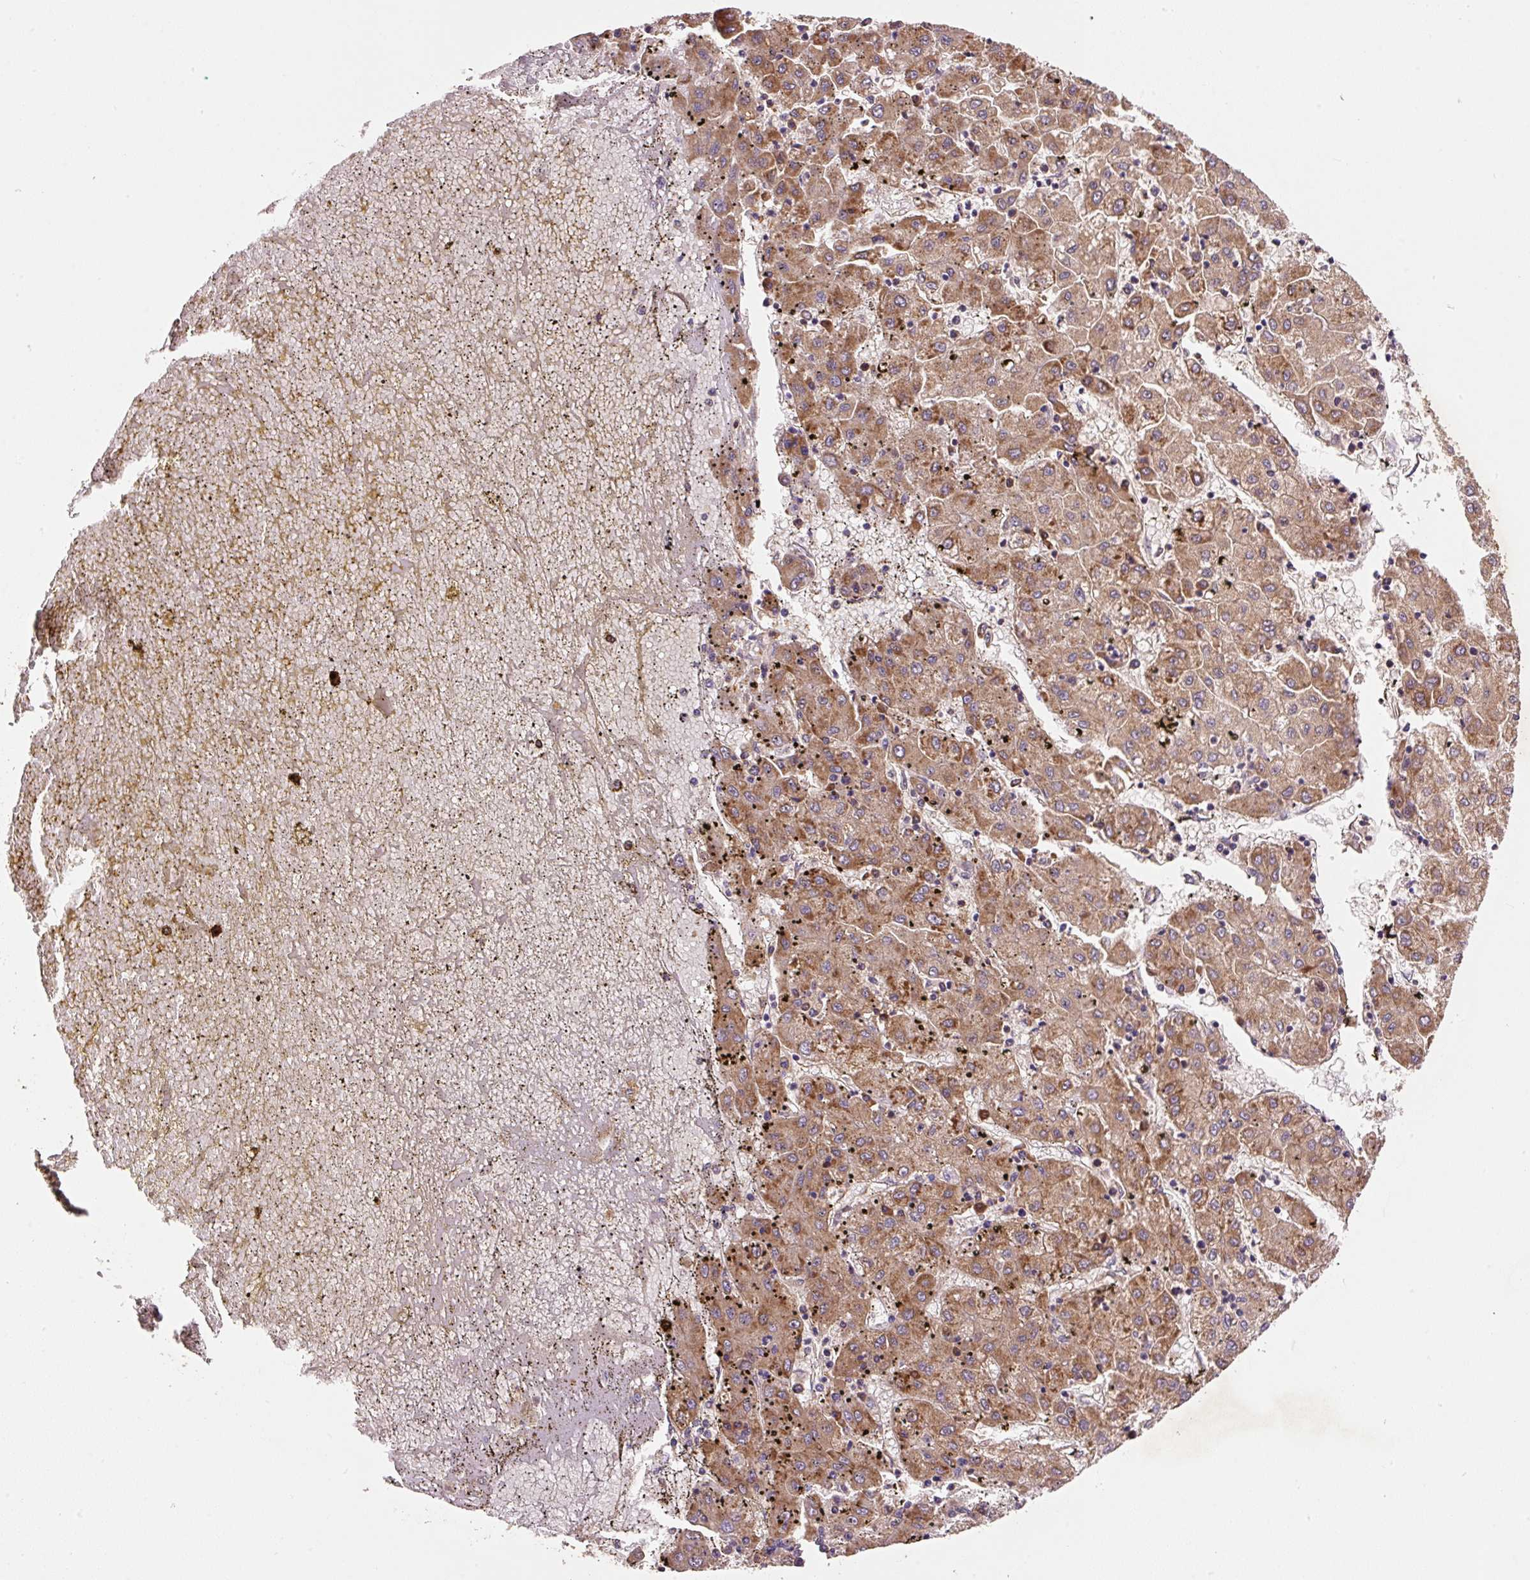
{"staining": {"intensity": "moderate", "quantity": ">75%", "location": "cytoplasmic/membranous"}, "tissue": "liver cancer", "cell_type": "Tumor cells", "image_type": "cancer", "snomed": [{"axis": "morphology", "description": "Carcinoma, Hepatocellular, NOS"}, {"axis": "topography", "description": "Liver"}], "caption": "A medium amount of moderate cytoplasmic/membranous staining is appreciated in approximately >75% of tumor cells in liver cancer tissue.", "gene": "EIF2S2", "patient": {"sex": "male", "age": 72}}